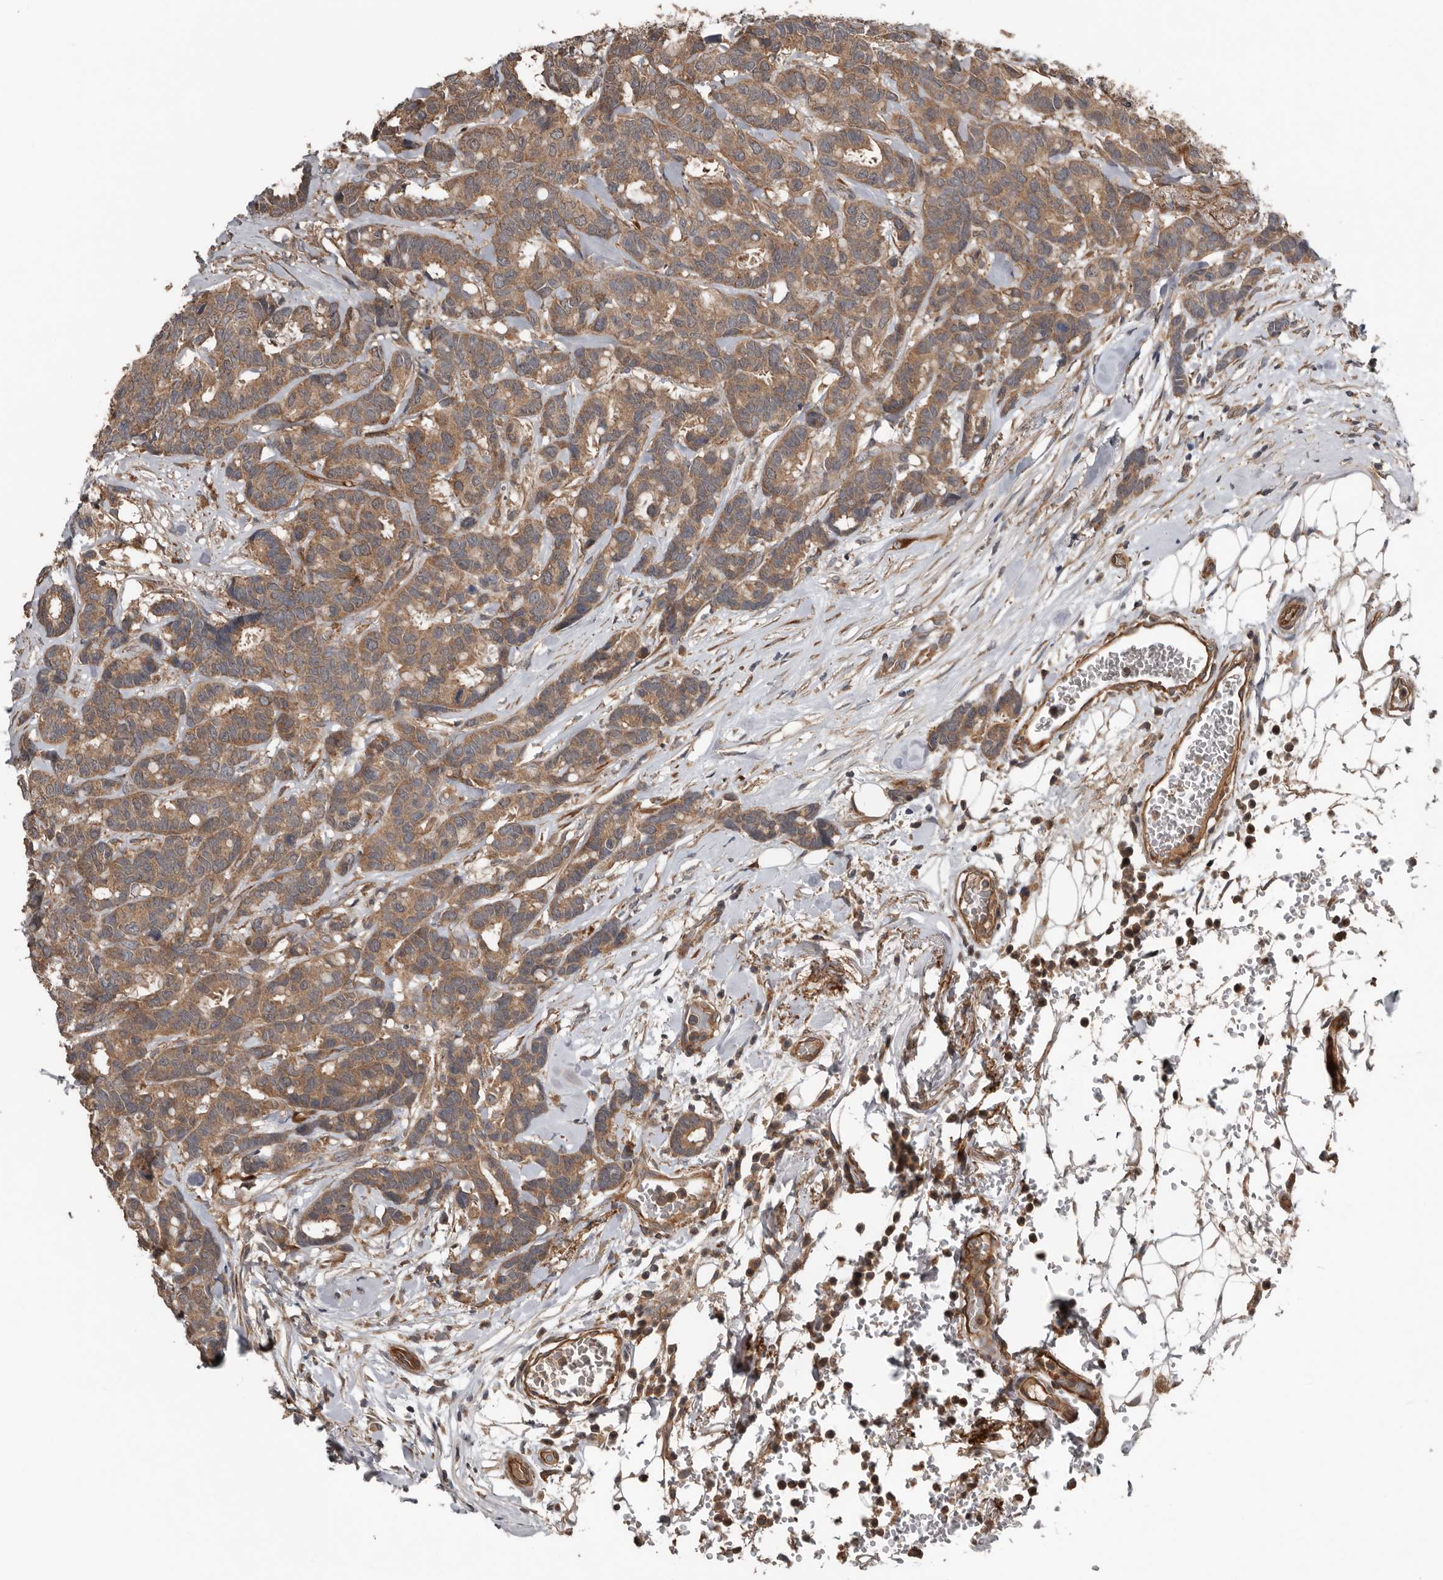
{"staining": {"intensity": "moderate", "quantity": ">75%", "location": "cytoplasmic/membranous"}, "tissue": "breast cancer", "cell_type": "Tumor cells", "image_type": "cancer", "snomed": [{"axis": "morphology", "description": "Duct carcinoma"}, {"axis": "topography", "description": "Breast"}], "caption": "High-power microscopy captured an immunohistochemistry micrograph of breast intraductal carcinoma, revealing moderate cytoplasmic/membranous positivity in approximately >75% of tumor cells.", "gene": "DNAJB4", "patient": {"sex": "female", "age": 87}}